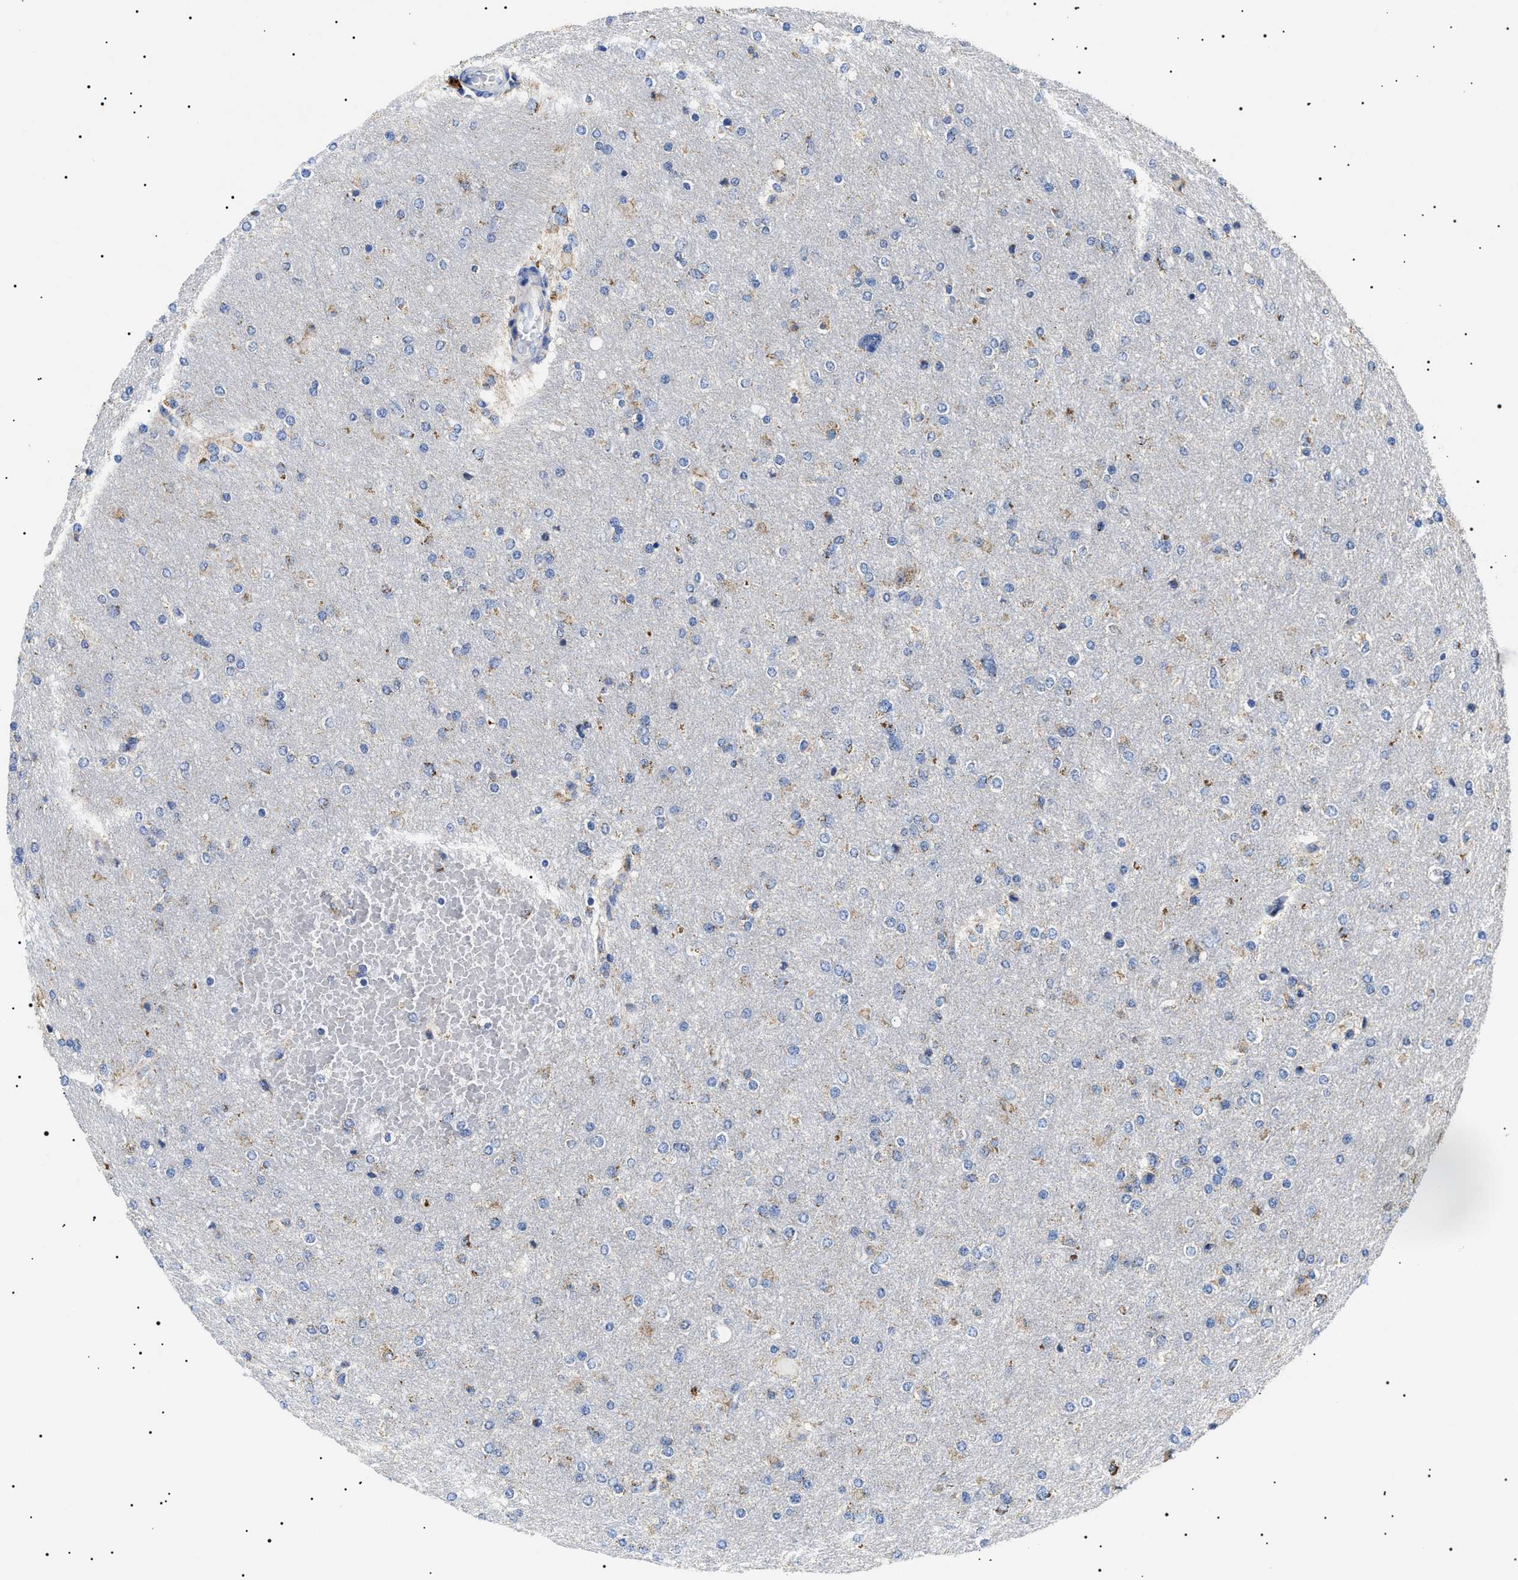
{"staining": {"intensity": "moderate", "quantity": "25%-75%", "location": "cytoplasmic/membranous"}, "tissue": "glioma", "cell_type": "Tumor cells", "image_type": "cancer", "snomed": [{"axis": "morphology", "description": "Glioma, malignant, High grade"}, {"axis": "topography", "description": "Cerebral cortex"}], "caption": "Immunohistochemistry (IHC) (DAB (3,3'-diaminobenzidine)) staining of malignant glioma (high-grade) reveals moderate cytoplasmic/membranous protein staining in about 25%-75% of tumor cells.", "gene": "CHRDL2", "patient": {"sex": "female", "age": 36}}